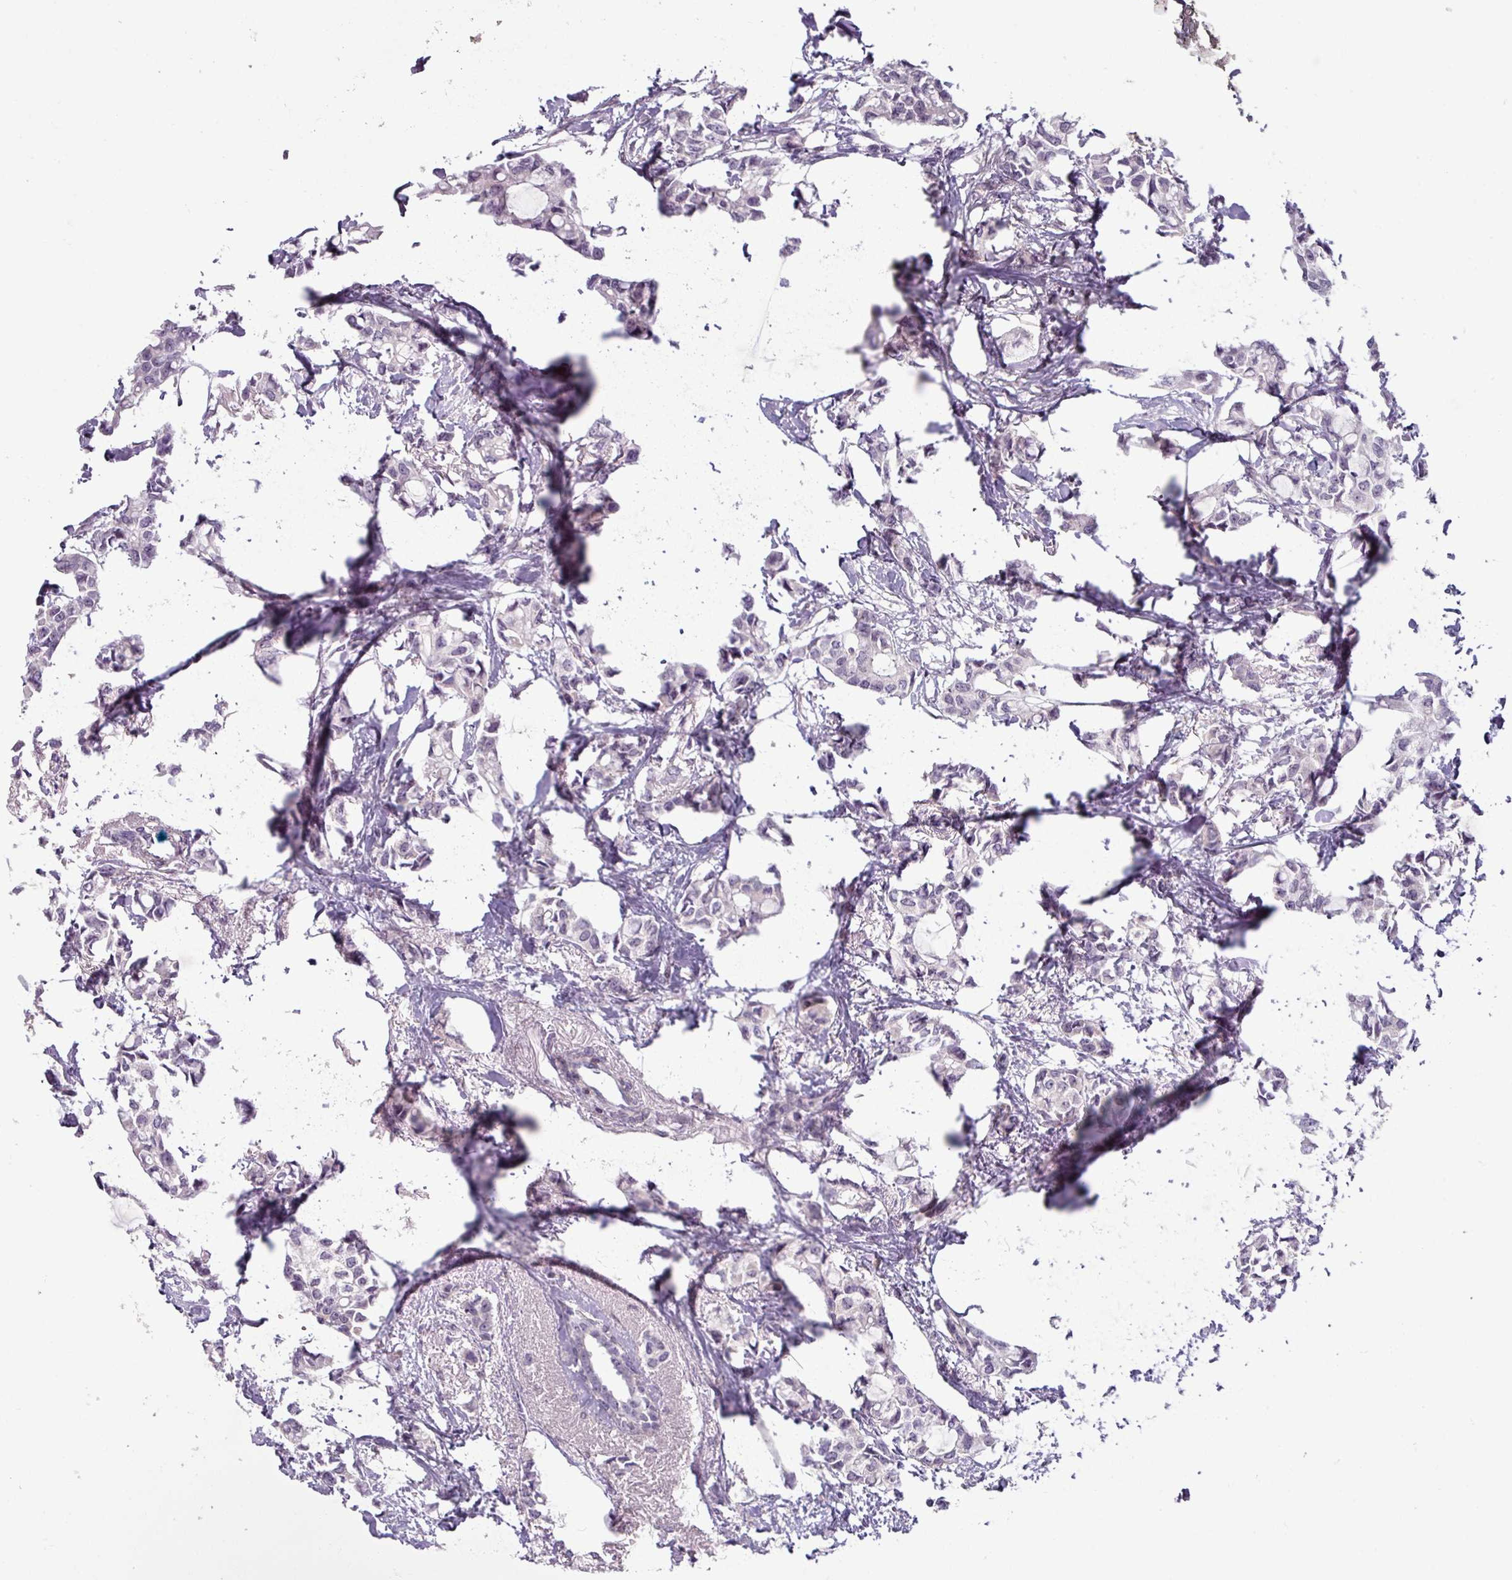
{"staining": {"intensity": "negative", "quantity": "none", "location": "none"}, "tissue": "breast cancer", "cell_type": "Tumor cells", "image_type": "cancer", "snomed": [{"axis": "morphology", "description": "Duct carcinoma"}, {"axis": "topography", "description": "Breast"}], "caption": "Protein analysis of infiltrating ductal carcinoma (breast) demonstrates no significant expression in tumor cells.", "gene": "UVSSA", "patient": {"sex": "female", "age": 73}}